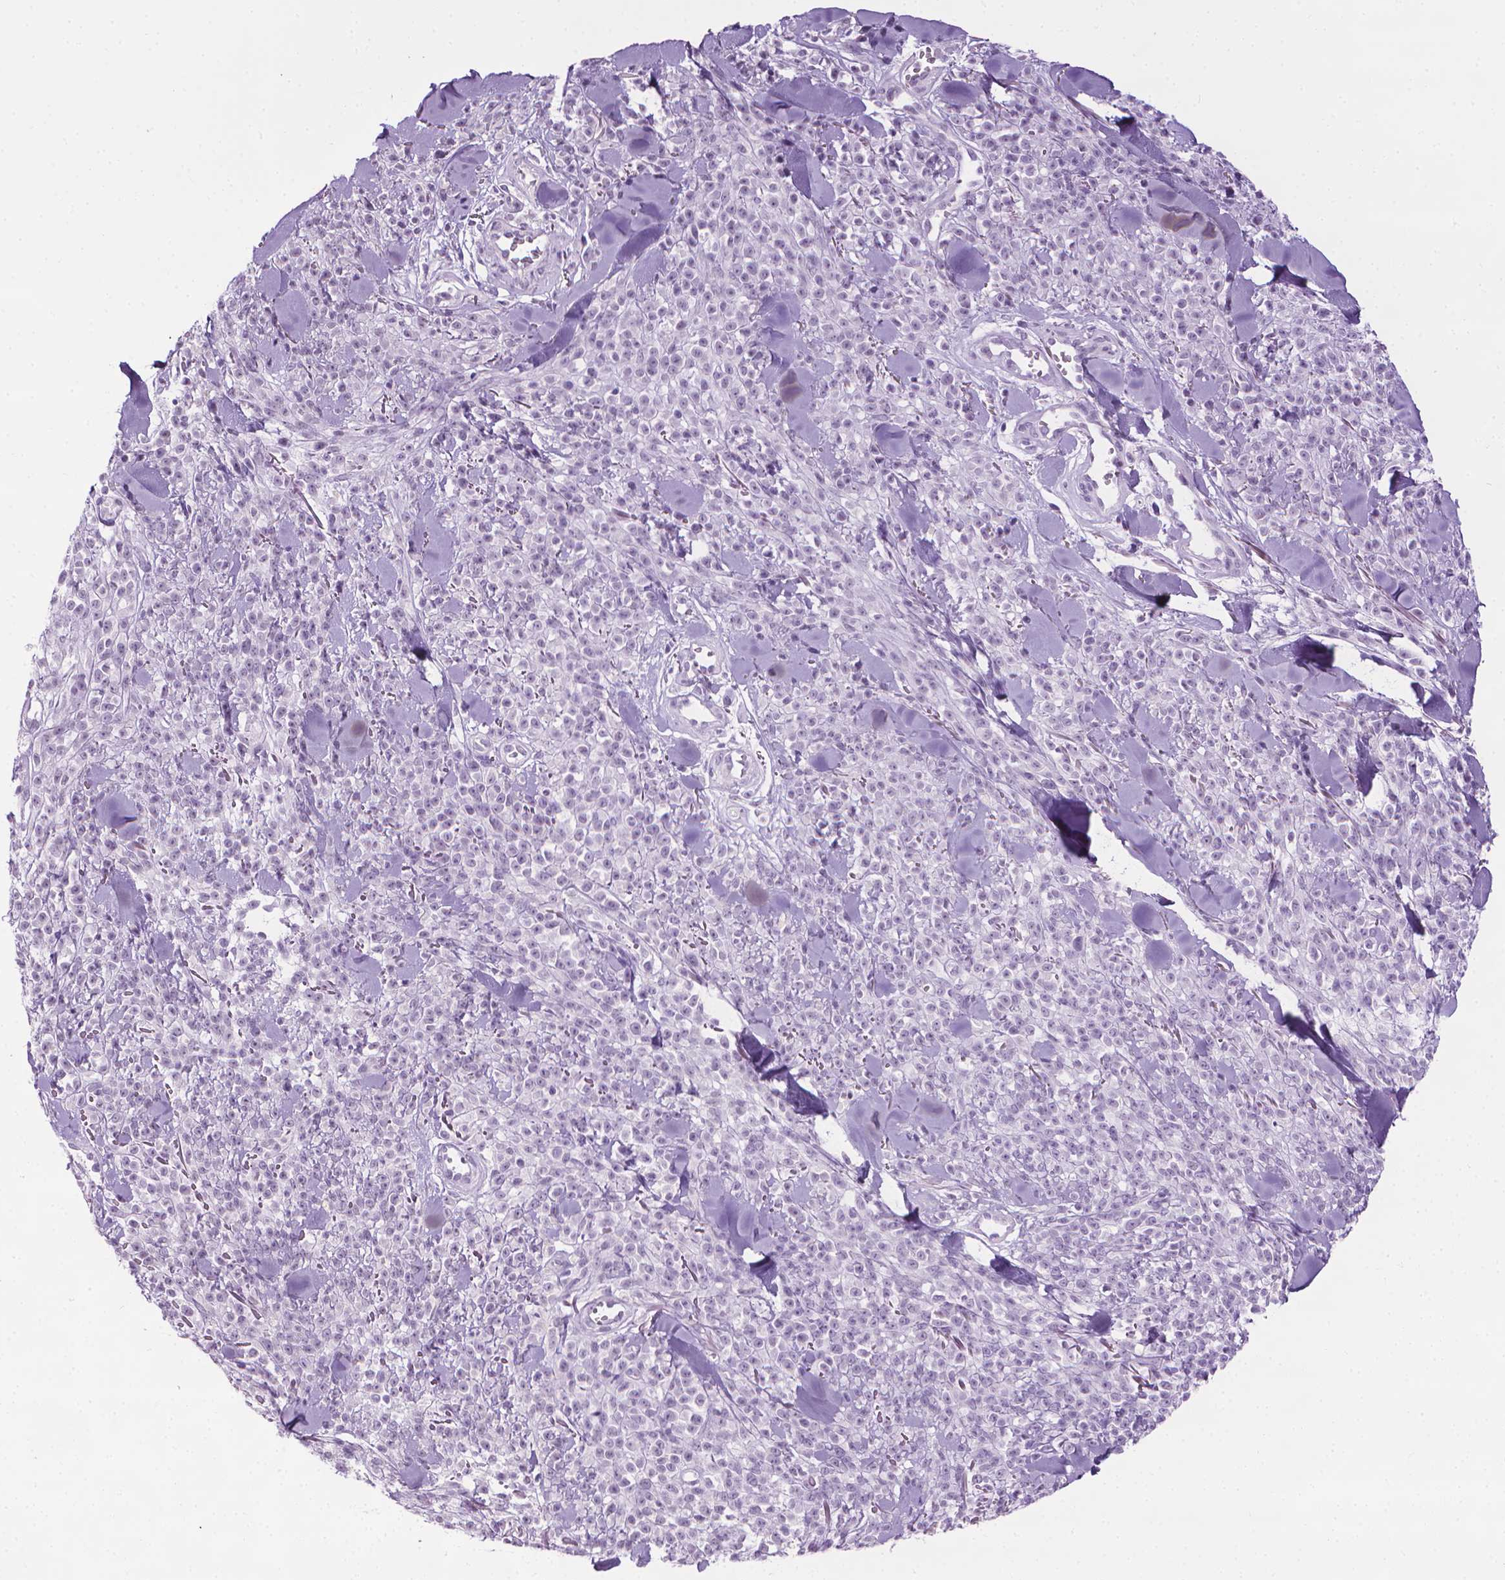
{"staining": {"intensity": "negative", "quantity": "none", "location": "none"}, "tissue": "melanoma", "cell_type": "Tumor cells", "image_type": "cancer", "snomed": [{"axis": "morphology", "description": "Malignant melanoma, NOS"}, {"axis": "topography", "description": "Skin"}, {"axis": "topography", "description": "Skin of trunk"}], "caption": "DAB immunohistochemical staining of human melanoma shows no significant positivity in tumor cells. Nuclei are stained in blue.", "gene": "DNAI7", "patient": {"sex": "male", "age": 74}}